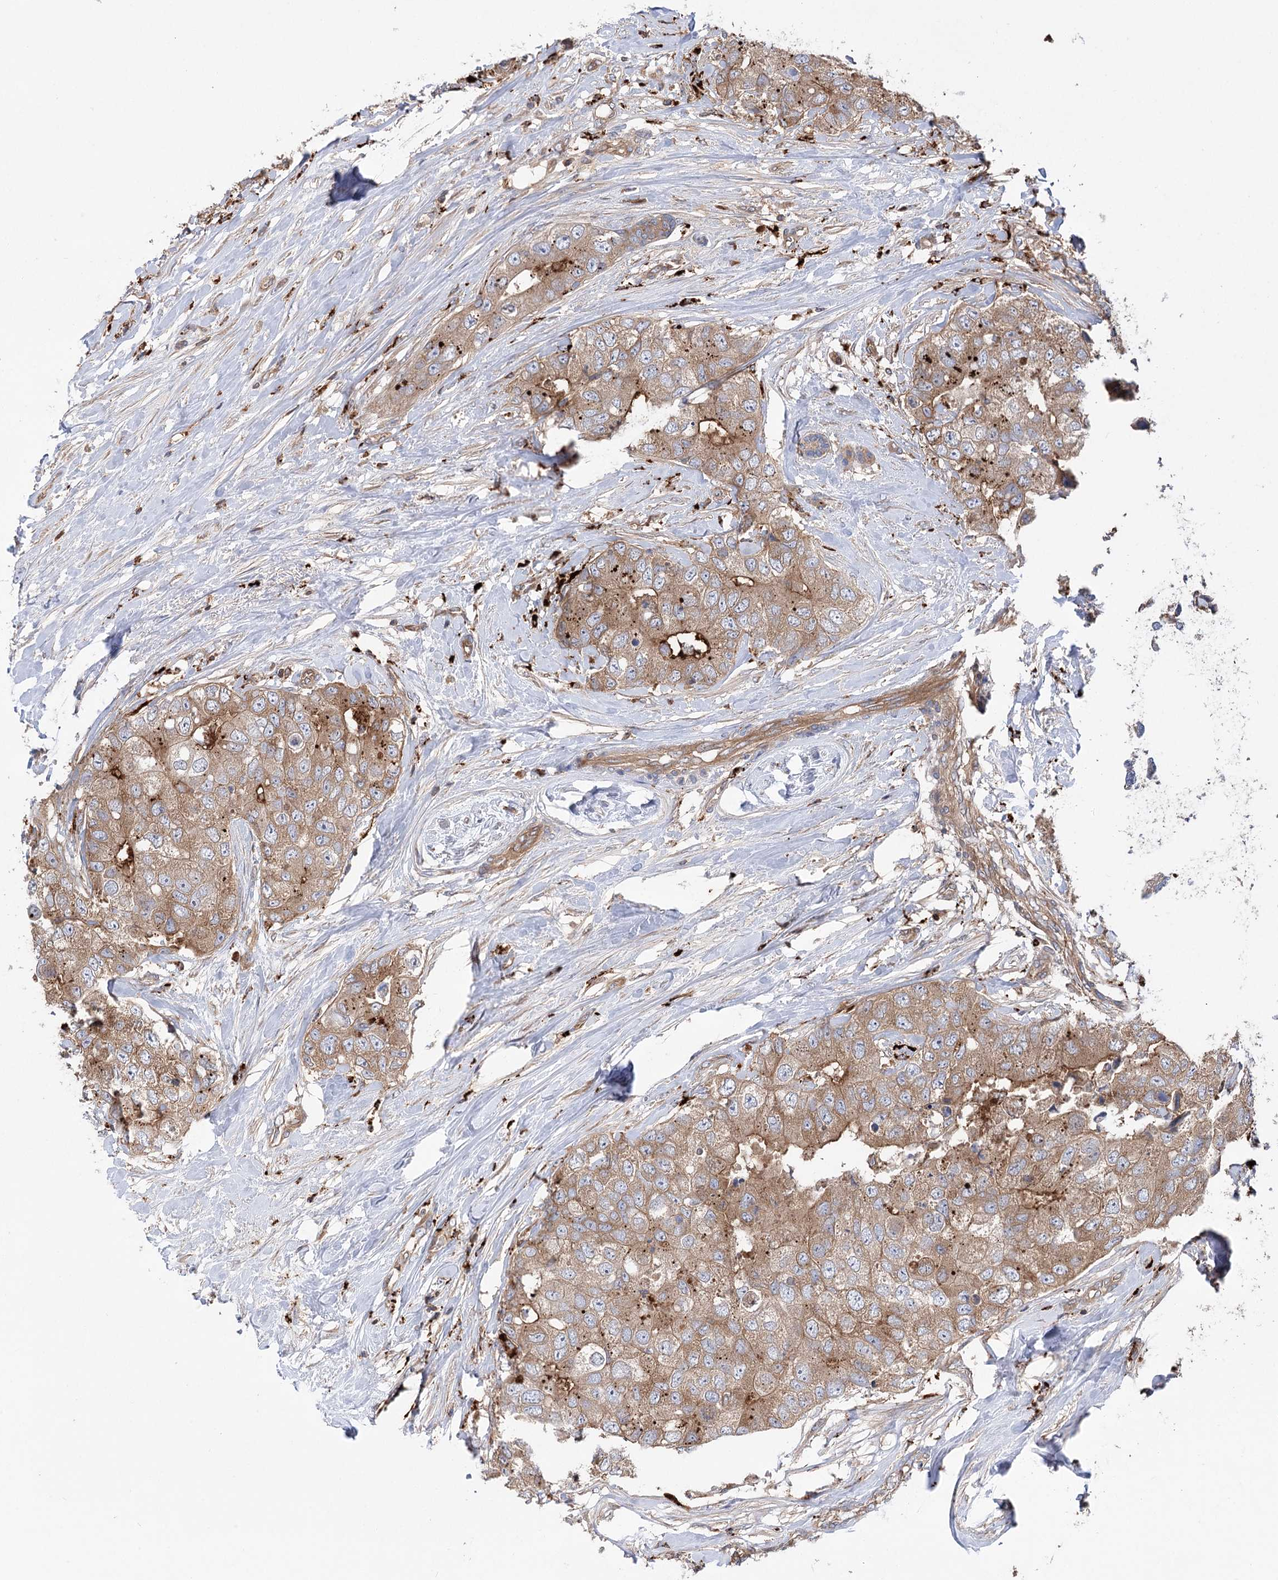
{"staining": {"intensity": "moderate", "quantity": ">75%", "location": "cytoplasmic/membranous"}, "tissue": "breast cancer", "cell_type": "Tumor cells", "image_type": "cancer", "snomed": [{"axis": "morphology", "description": "Duct carcinoma"}, {"axis": "topography", "description": "Breast"}], "caption": "Immunohistochemistry of human breast intraductal carcinoma demonstrates medium levels of moderate cytoplasmic/membranous positivity in approximately >75% of tumor cells. Ihc stains the protein of interest in brown and the nuclei are stained blue.", "gene": "VPS37B", "patient": {"sex": "female", "age": 62}}